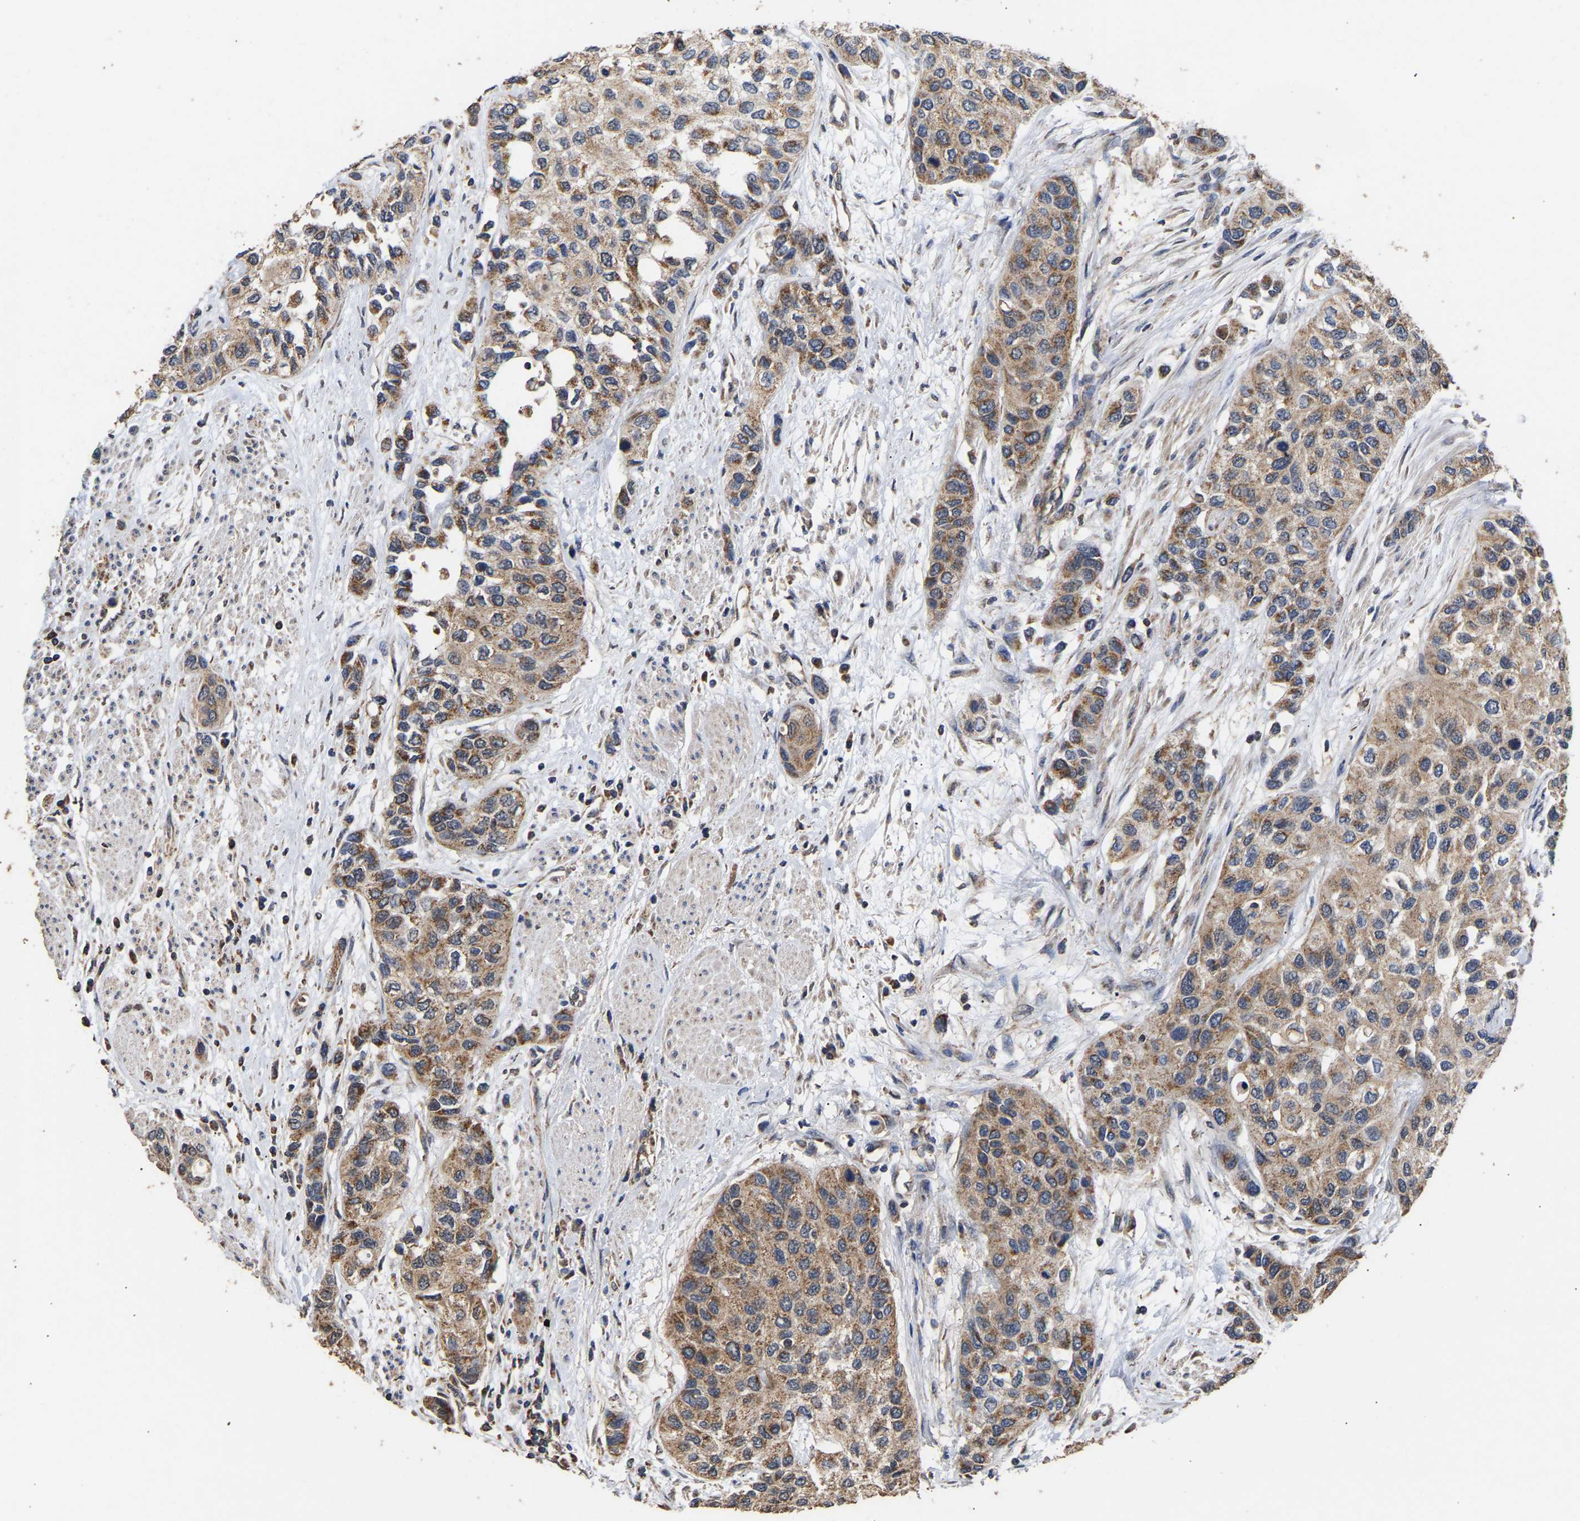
{"staining": {"intensity": "moderate", "quantity": ">75%", "location": "cytoplasmic/membranous"}, "tissue": "urothelial cancer", "cell_type": "Tumor cells", "image_type": "cancer", "snomed": [{"axis": "morphology", "description": "Urothelial carcinoma, High grade"}, {"axis": "topography", "description": "Urinary bladder"}], "caption": "This photomicrograph displays immunohistochemistry (IHC) staining of urothelial cancer, with medium moderate cytoplasmic/membranous expression in about >75% of tumor cells.", "gene": "ZNF26", "patient": {"sex": "female", "age": 56}}